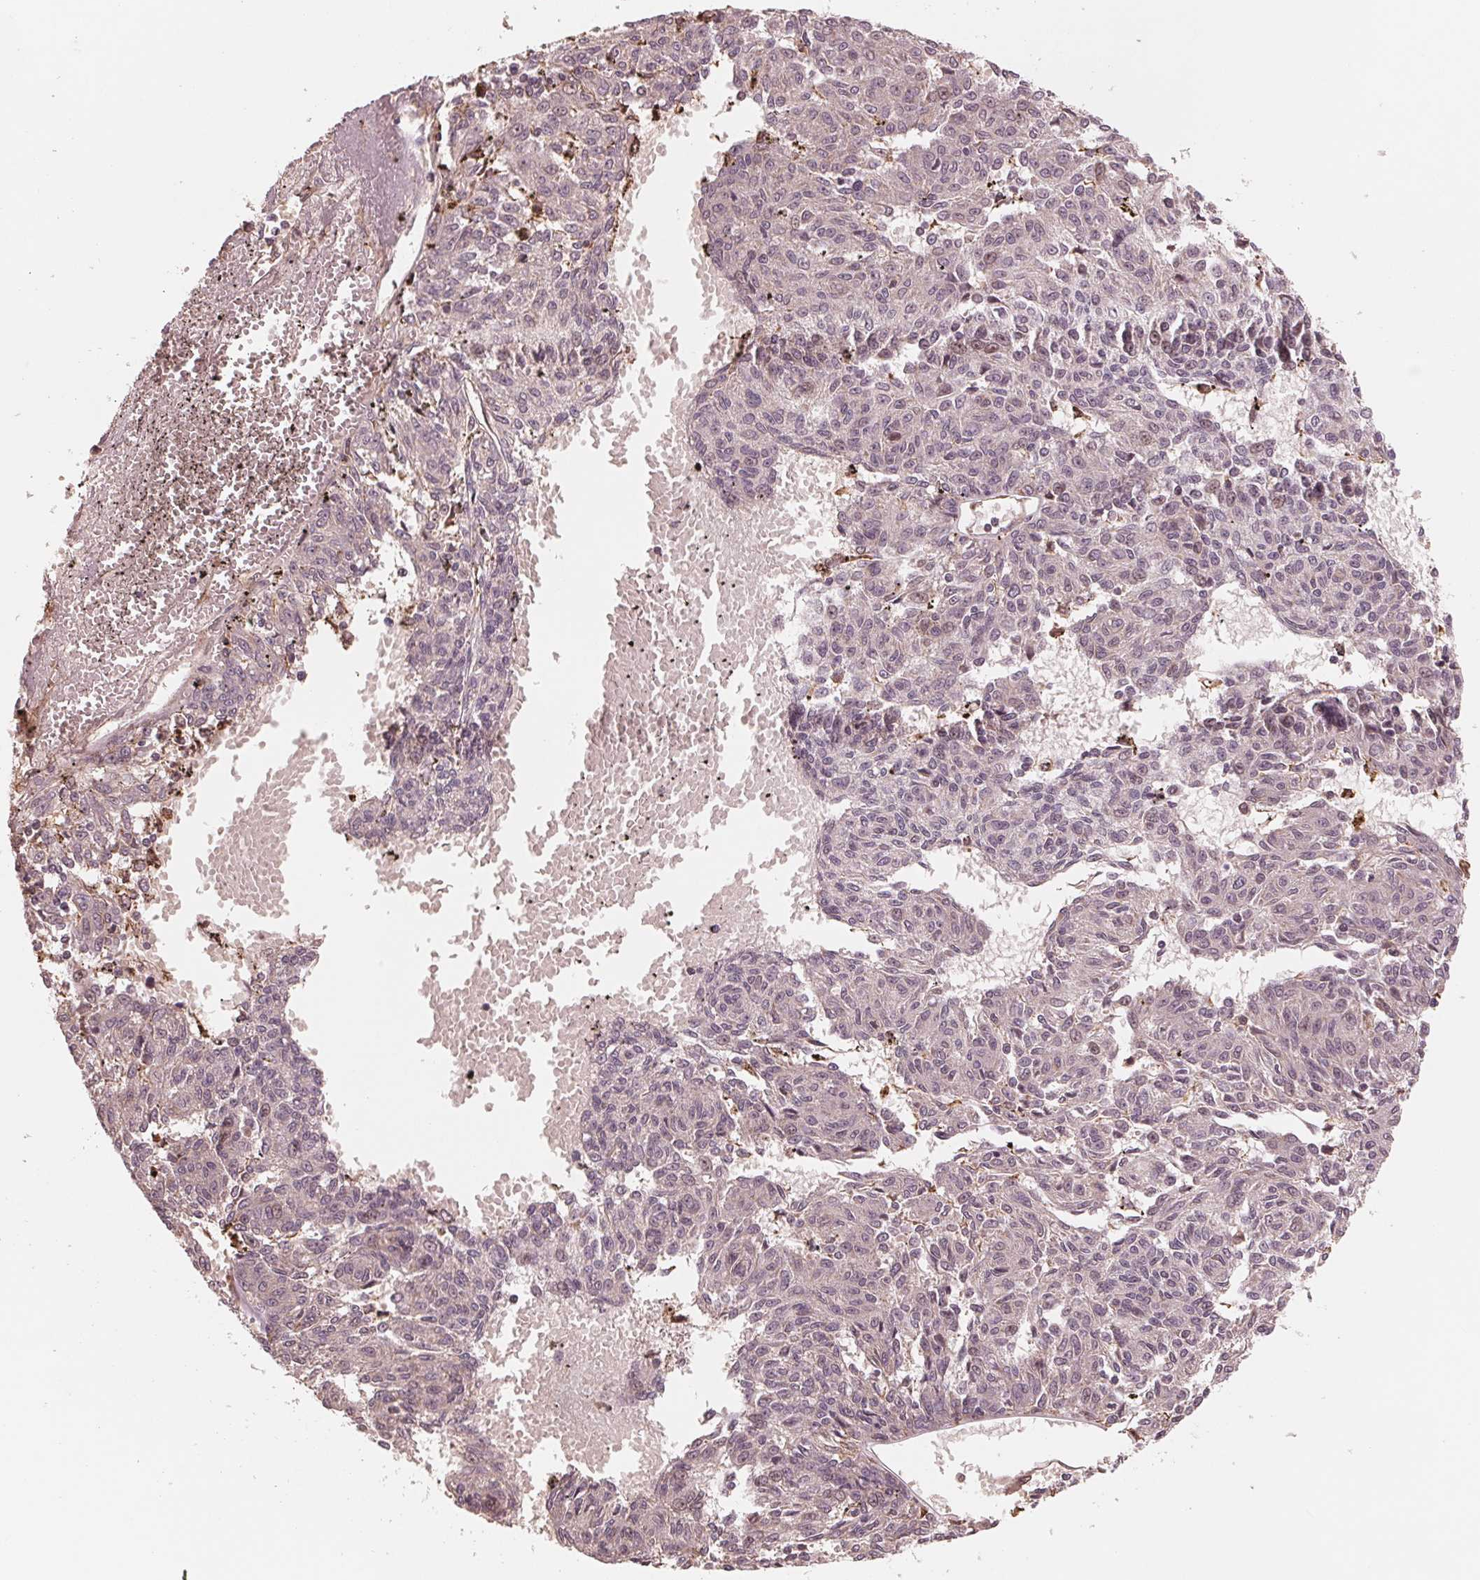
{"staining": {"intensity": "negative", "quantity": "none", "location": "none"}, "tissue": "melanoma", "cell_type": "Tumor cells", "image_type": "cancer", "snomed": [{"axis": "morphology", "description": "Malignant melanoma, NOS"}, {"axis": "topography", "description": "Skin"}], "caption": "This is a image of immunohistochemistry (IHC) staining of melanoma, which shows no staining in tumor cells. Nuclei are stained in blue.", "gene": "IL9R", "patient": {"sex": "female", "age": 72}}